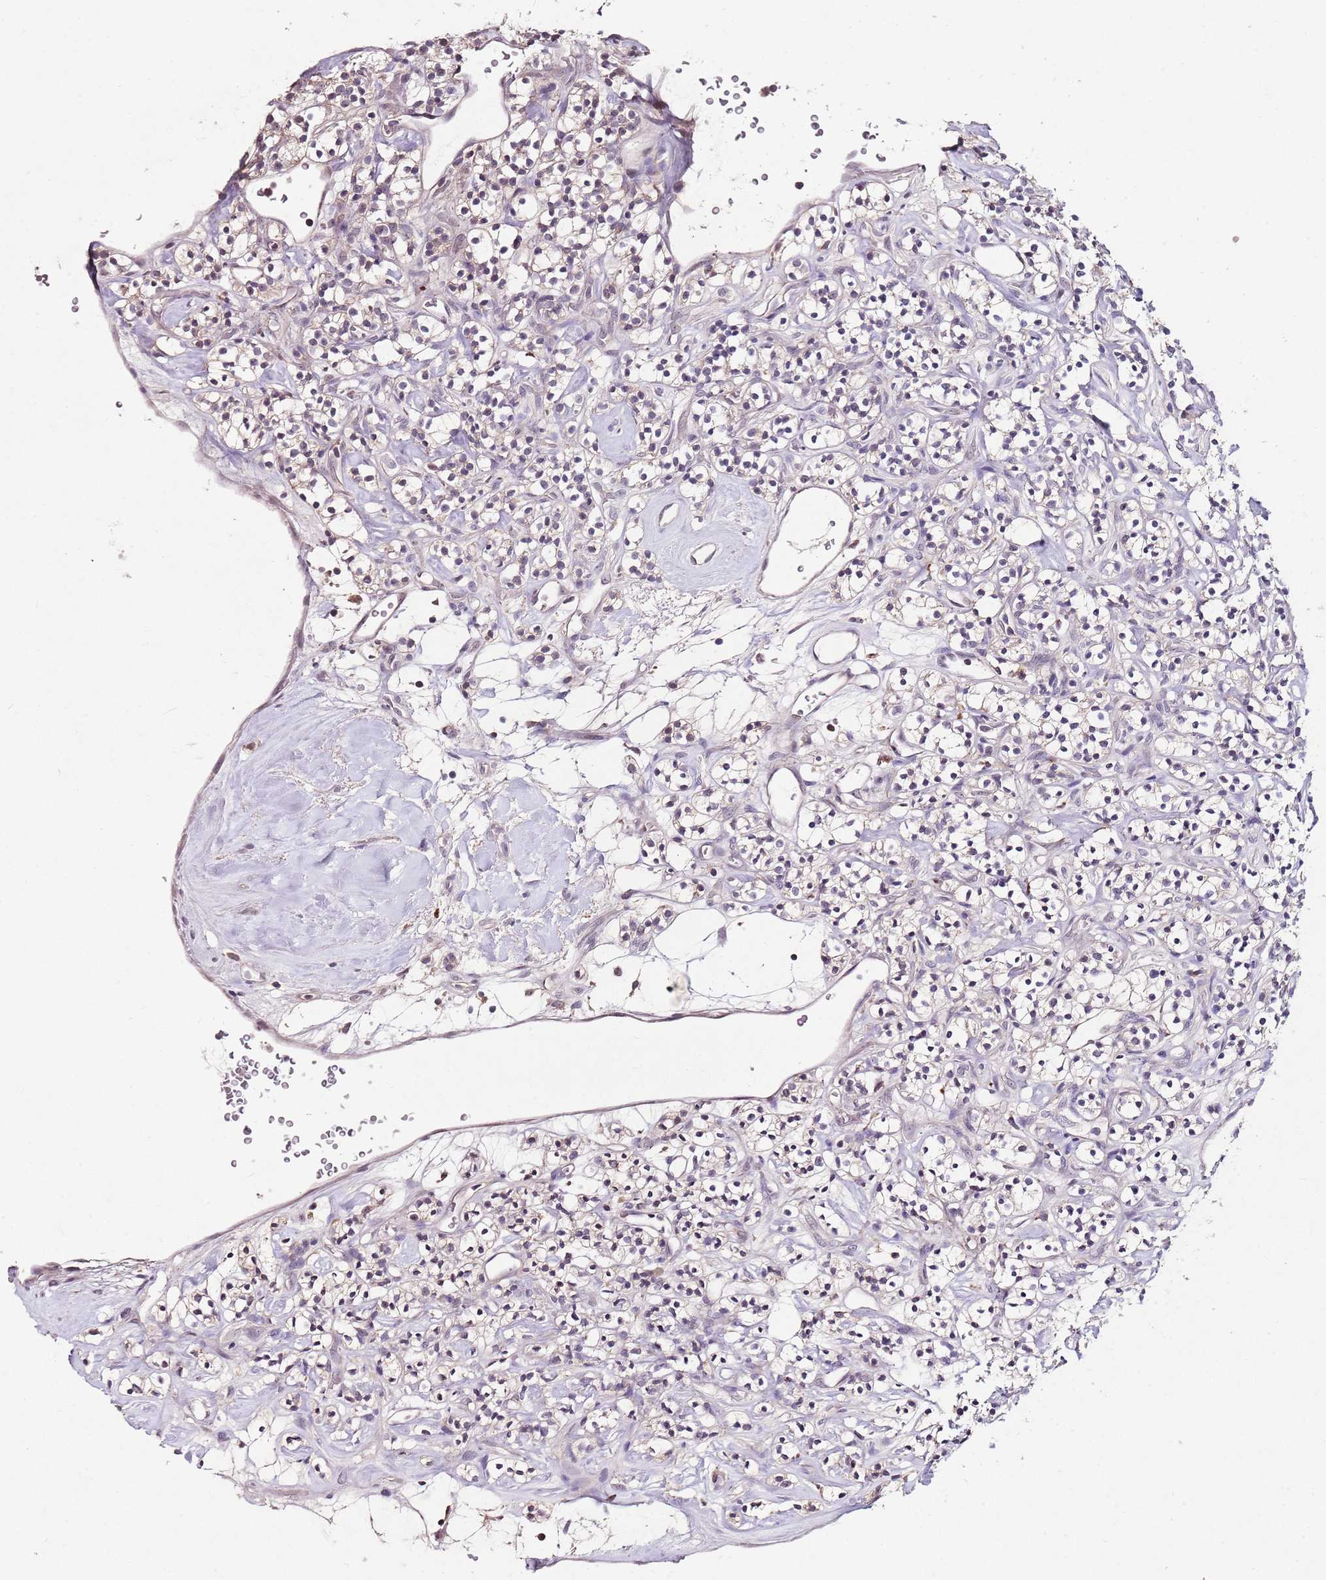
{"staining": {"intensity": "negative", "quantity": "none", "location": "none"}, "tissue": "renal cancer", "cell_type": "Tumor cells", "image_type": "cancer", "snomed": [{"axis": "morphology", "description": "Adenocarcinoma, NOS"}, {"axis": "topography", "description": "Kidney"}], "caption": "DAB immunohistochemical staining of human renal cancer demonstrates no significant staining in tumor cells.", "gene": "NRDE2", "patient": {"sex": "male", "age": 77}}